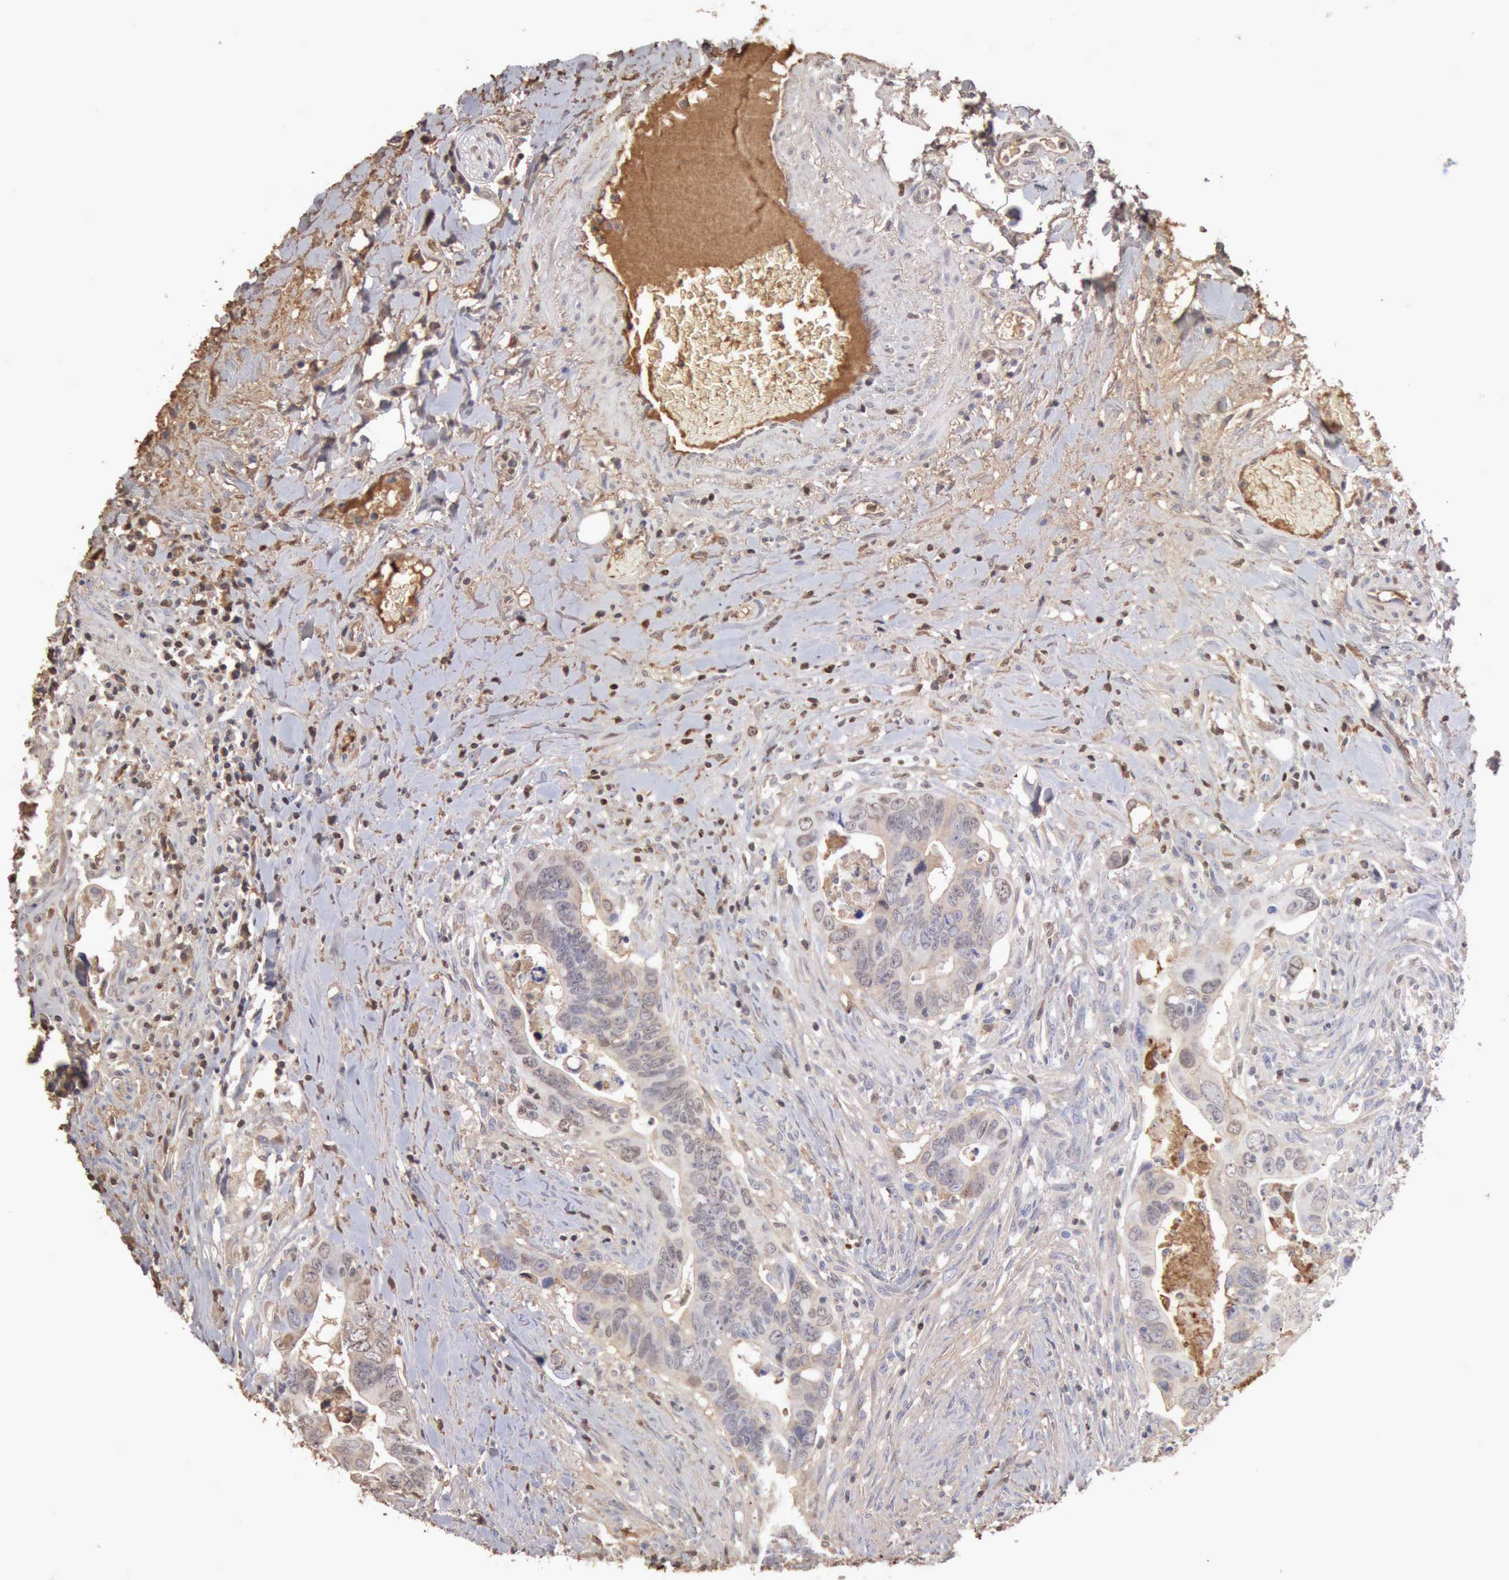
{"staining": {"intensity": "negative", "quantity": "none", "location": "none"}, "tissue": "colorectal cancer", "cell_type": "Tumor cells", "image_type": "cancer", "snomed": [{"axis": "morphology", "description": "Adenocarcinoma, NOS"}, {"axis": "topography", "description": "Rectum"}], "caption": "The histopathology image demonstrates no staining of tumor cells in colorectal adenocarcinoma. The staining was performed using DAB to visualize the protein expression in brown, while the nuclei were stained in blue with hematoxylin (Magnification: 20x).", "gene": "SERPINA1", "patient": {"sex": "male", "age": 53}}